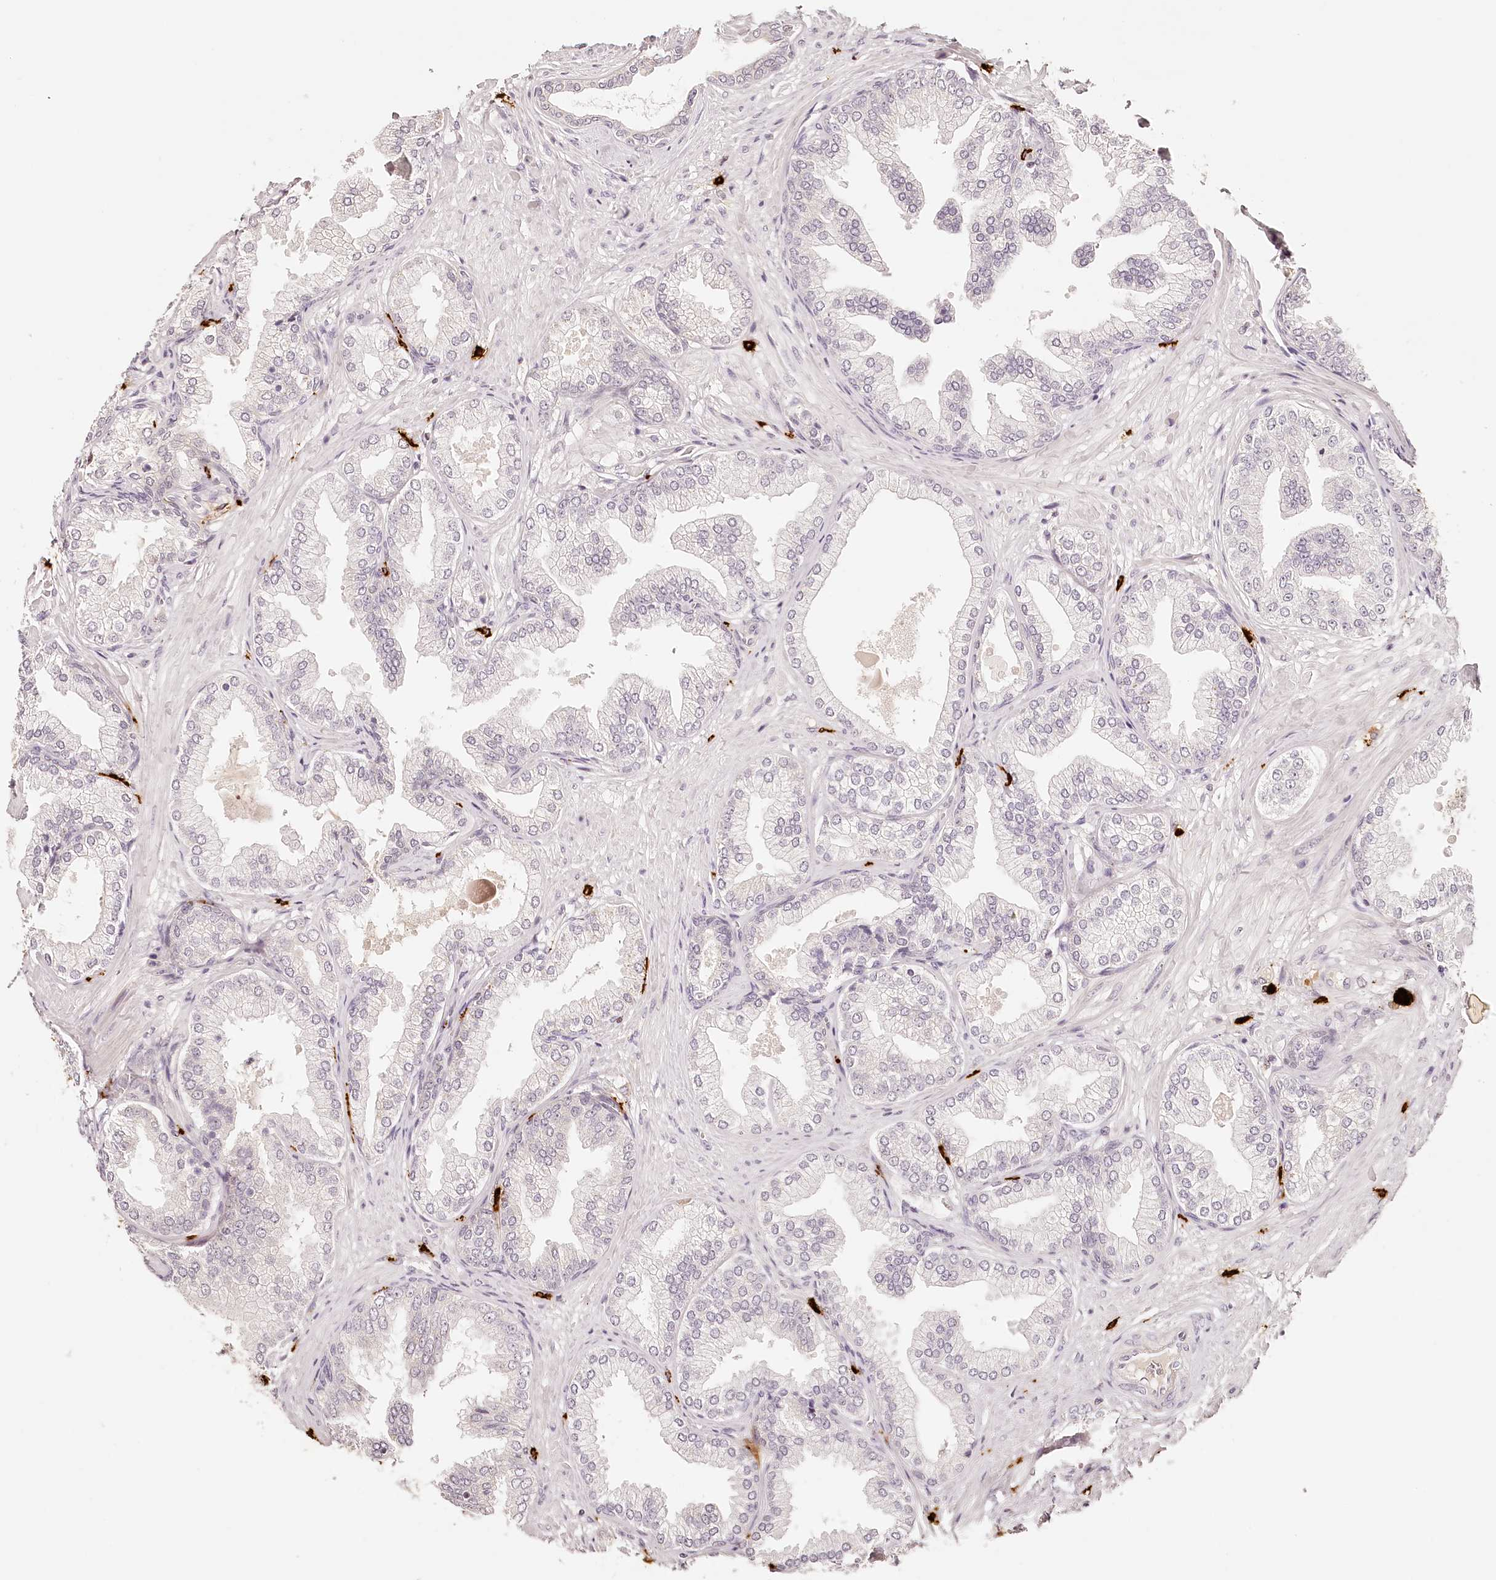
{"staining": {"intensity": "negative", "quantity": "none", "location": "none"}, "tissue": "prostate cancer", "cell_type": "Tumor cells", "image_type": "cancer", "snomed": [{"axis": "morphology", "description": "Adenocarcinoma, Low grade"}, {"axis": "topography", "description": "Prostate"}], "caption": "High power microscopy histopathology image of an immunohistochemistry micrograph of prostate cancer (adenocarcinoma (low-grade)), revealing no significant positivity in tumor cells.", "gene": "SYNGR1", "patient": {"sex": "male", "age": 63}}